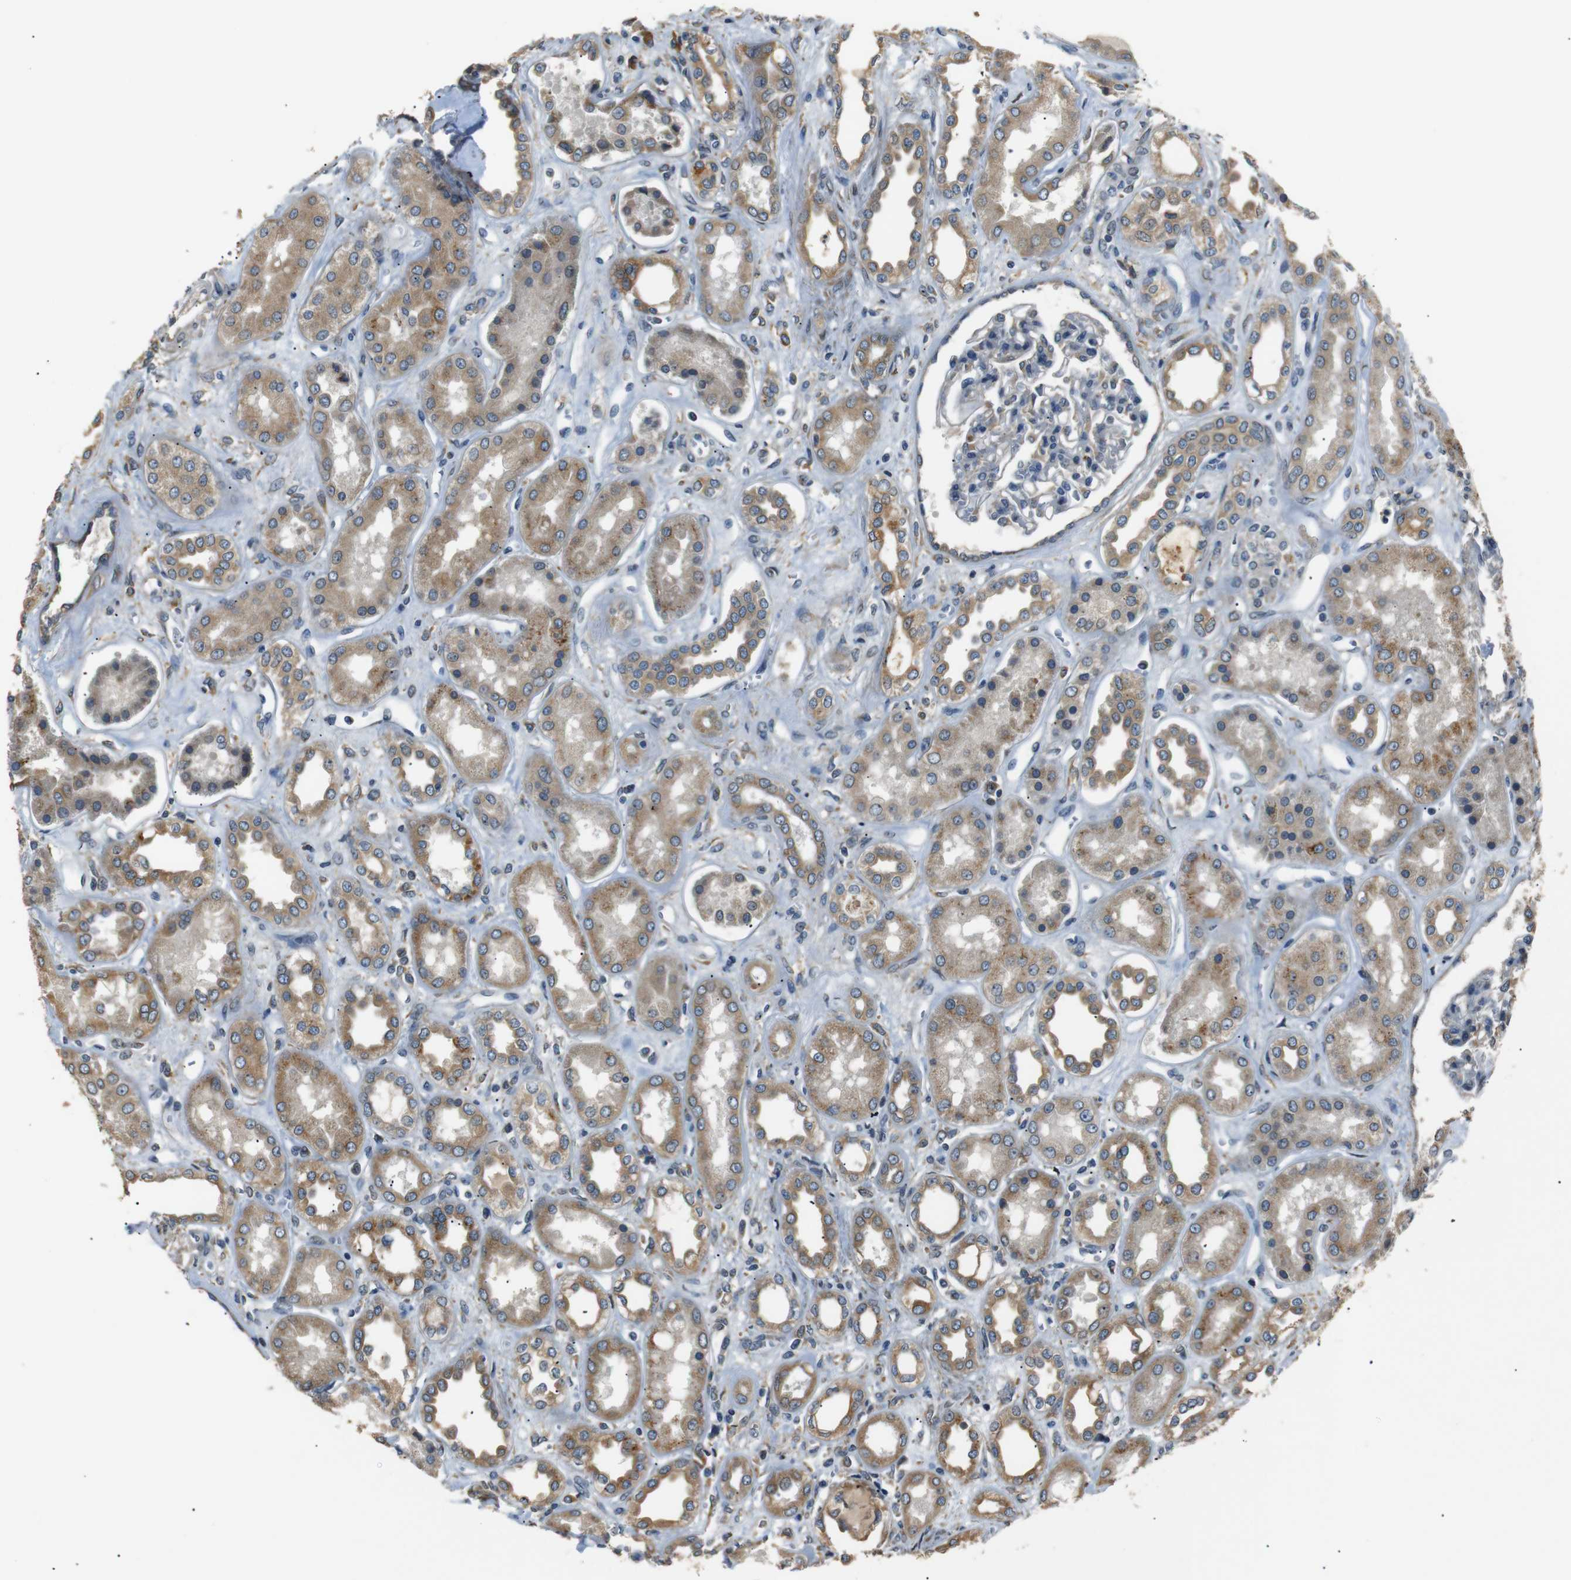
{"staining": {"intensity": "moderate", "quantity": "<25%", "location": "cytoplasmic/membranous"}, "tissue": "kidney", "cell_type": "Cells in glomeruli", "image_type": "normal", "snomed": [{"axis": "morphology", "description": "Normal tissue, NOS"}, {"axis": "topography", "description": "Kidney"}], "caption": "Immunohistochemistry micrograph of unremarkable kidney: kidney stained using IHC displays low levels of moderate protein expression localized specifically in the cytoplasmic/membranous of cells in glomeruli, appearing as a cytoplasmic/membranous brown color.", "gene": "TMED2", "patient": {"sex": "male", "age": 59}}